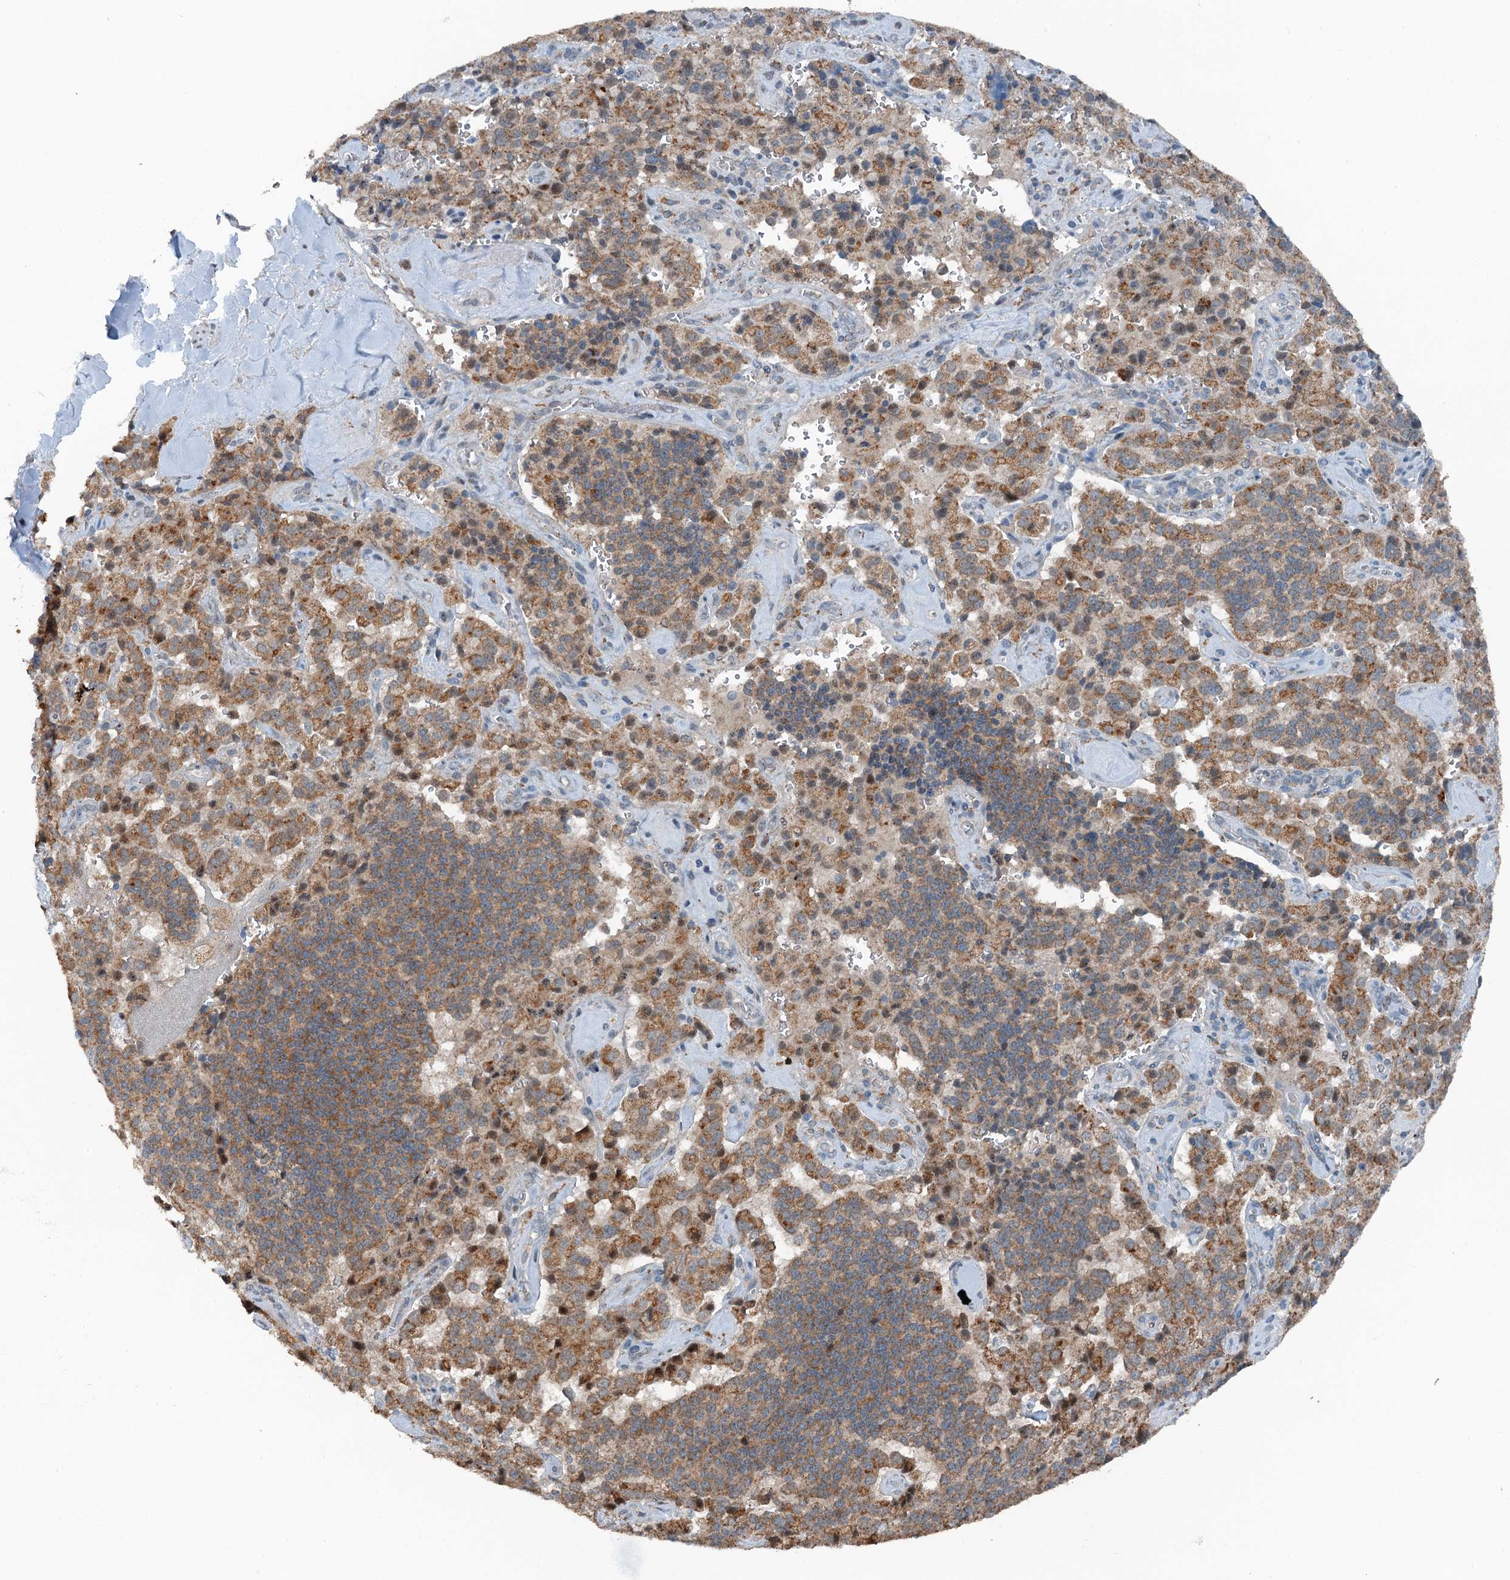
{"staining": {"intensity": "moderate", "quantity": ">75%", "location": "cytoplasmic/membranous"}, "tissue": "pancreatic cancer", "cell_type": "Tumor cells", "image_type": "cancer", "snomed": [{"axis": "morphology", "description": "Adenocarcinoma, NOS"}, {"axis": "topography", "description": "Pancreas"}], "caption": "IHC of human adenocarcinoma (pancreatic) shows medium levels of moderate cytoplasmic/membranous staining in about >75% of tumor cells. (IHC, brightfield microscopy, high magnification).", "gene": "BMERB1", "patient": {"sex": "male", "age": 65}}